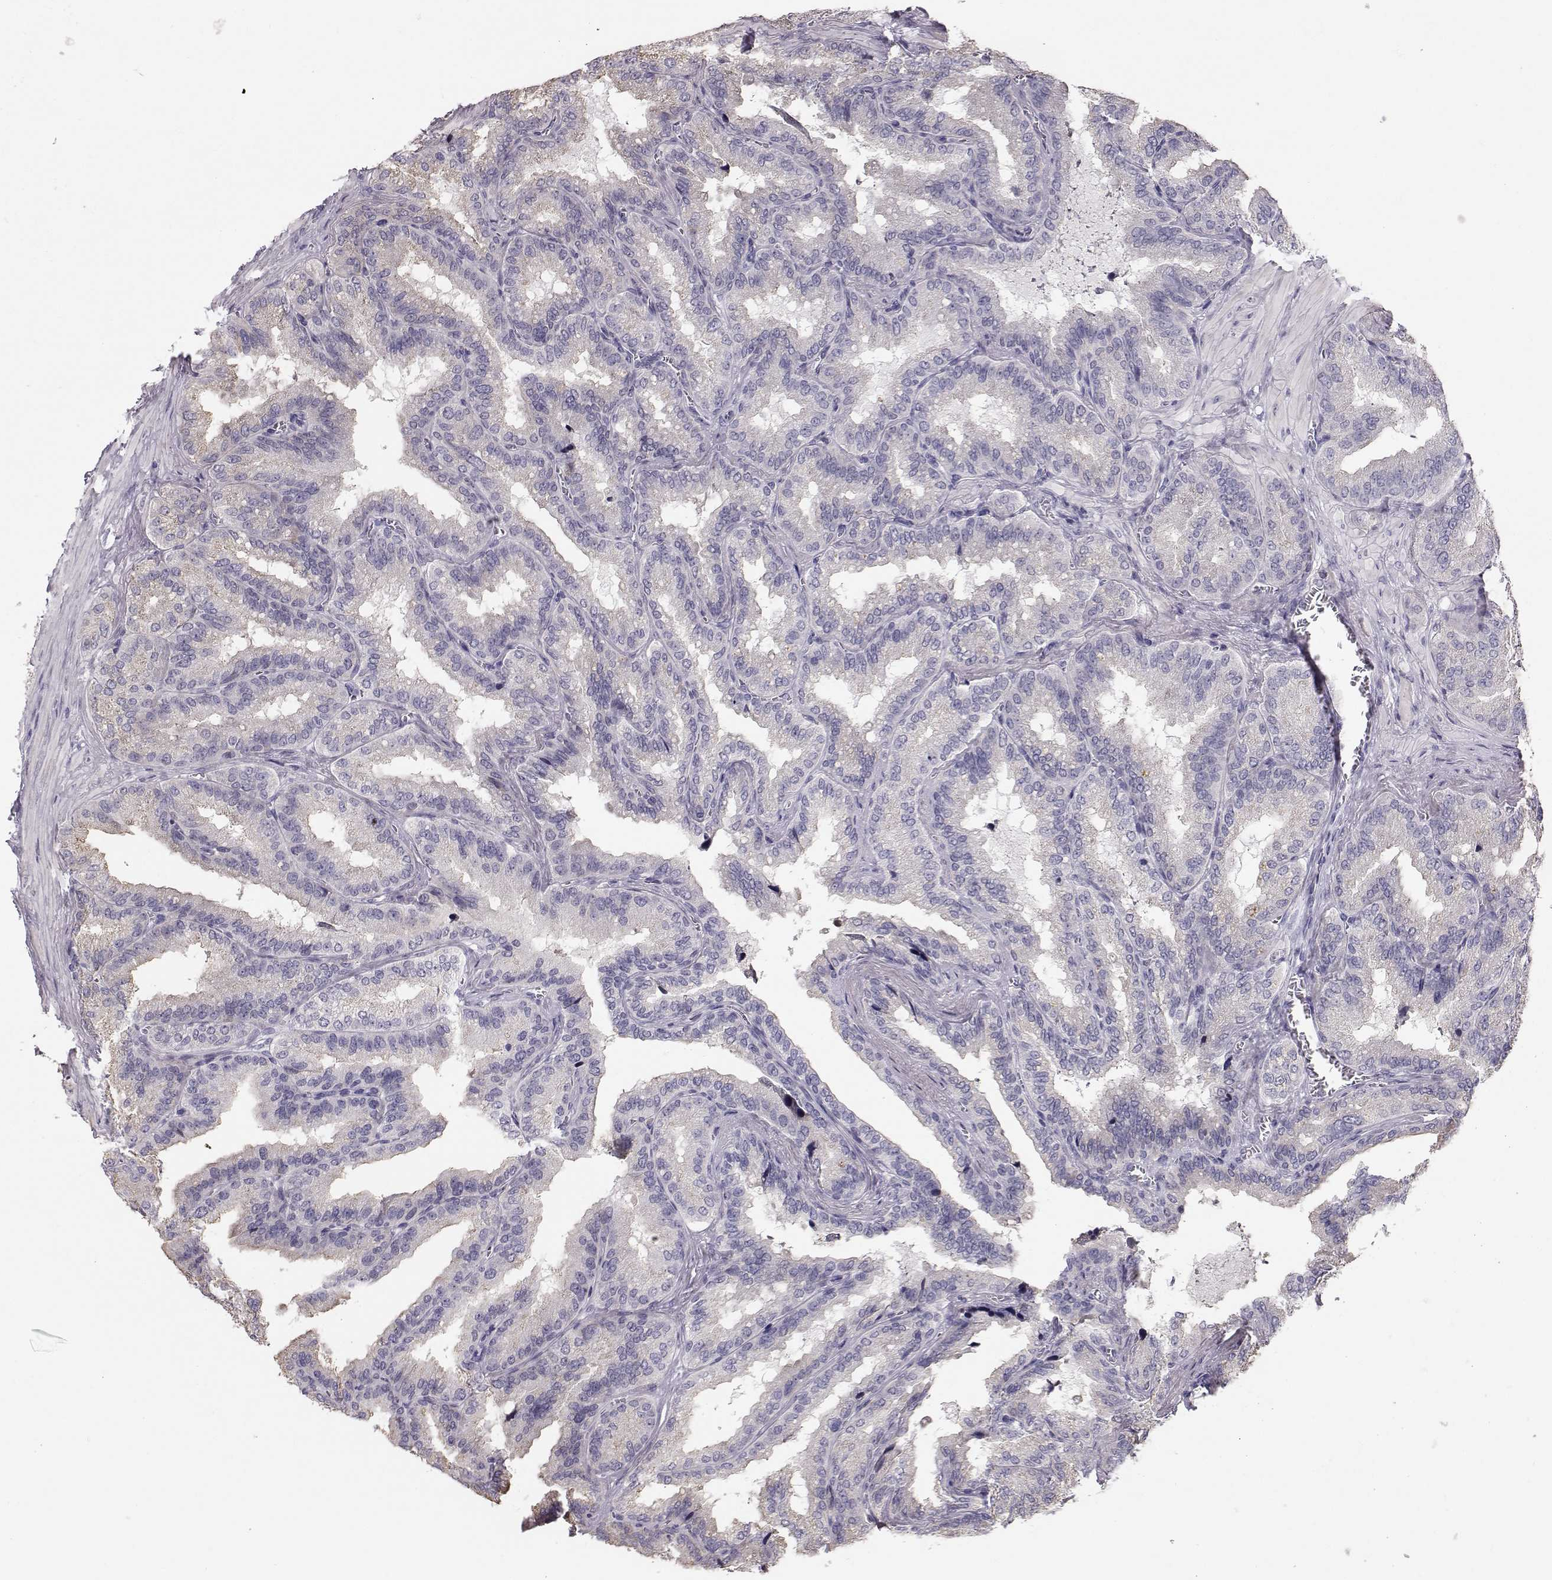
{"staining": {"intensity": "negative", "quantity": "none", "location": "none"}, "tissue": "seminal vesicle", "cell_type": "Glandular cells", "image_type": "normal", "snomed": [{"axis": "morphology", "description": "Normal tissue, NOS"}, {"axis": "topography", "description": "Seminal veicle"}], "caption": "Glandular cells show no significant staining in normal seminal vesicle. (DAB (3,3'-diaminobenzidine) immunohistochemistry, high magnification).", "gene": "POU1F1", "patient": {"sex": "male", "age": 37}}